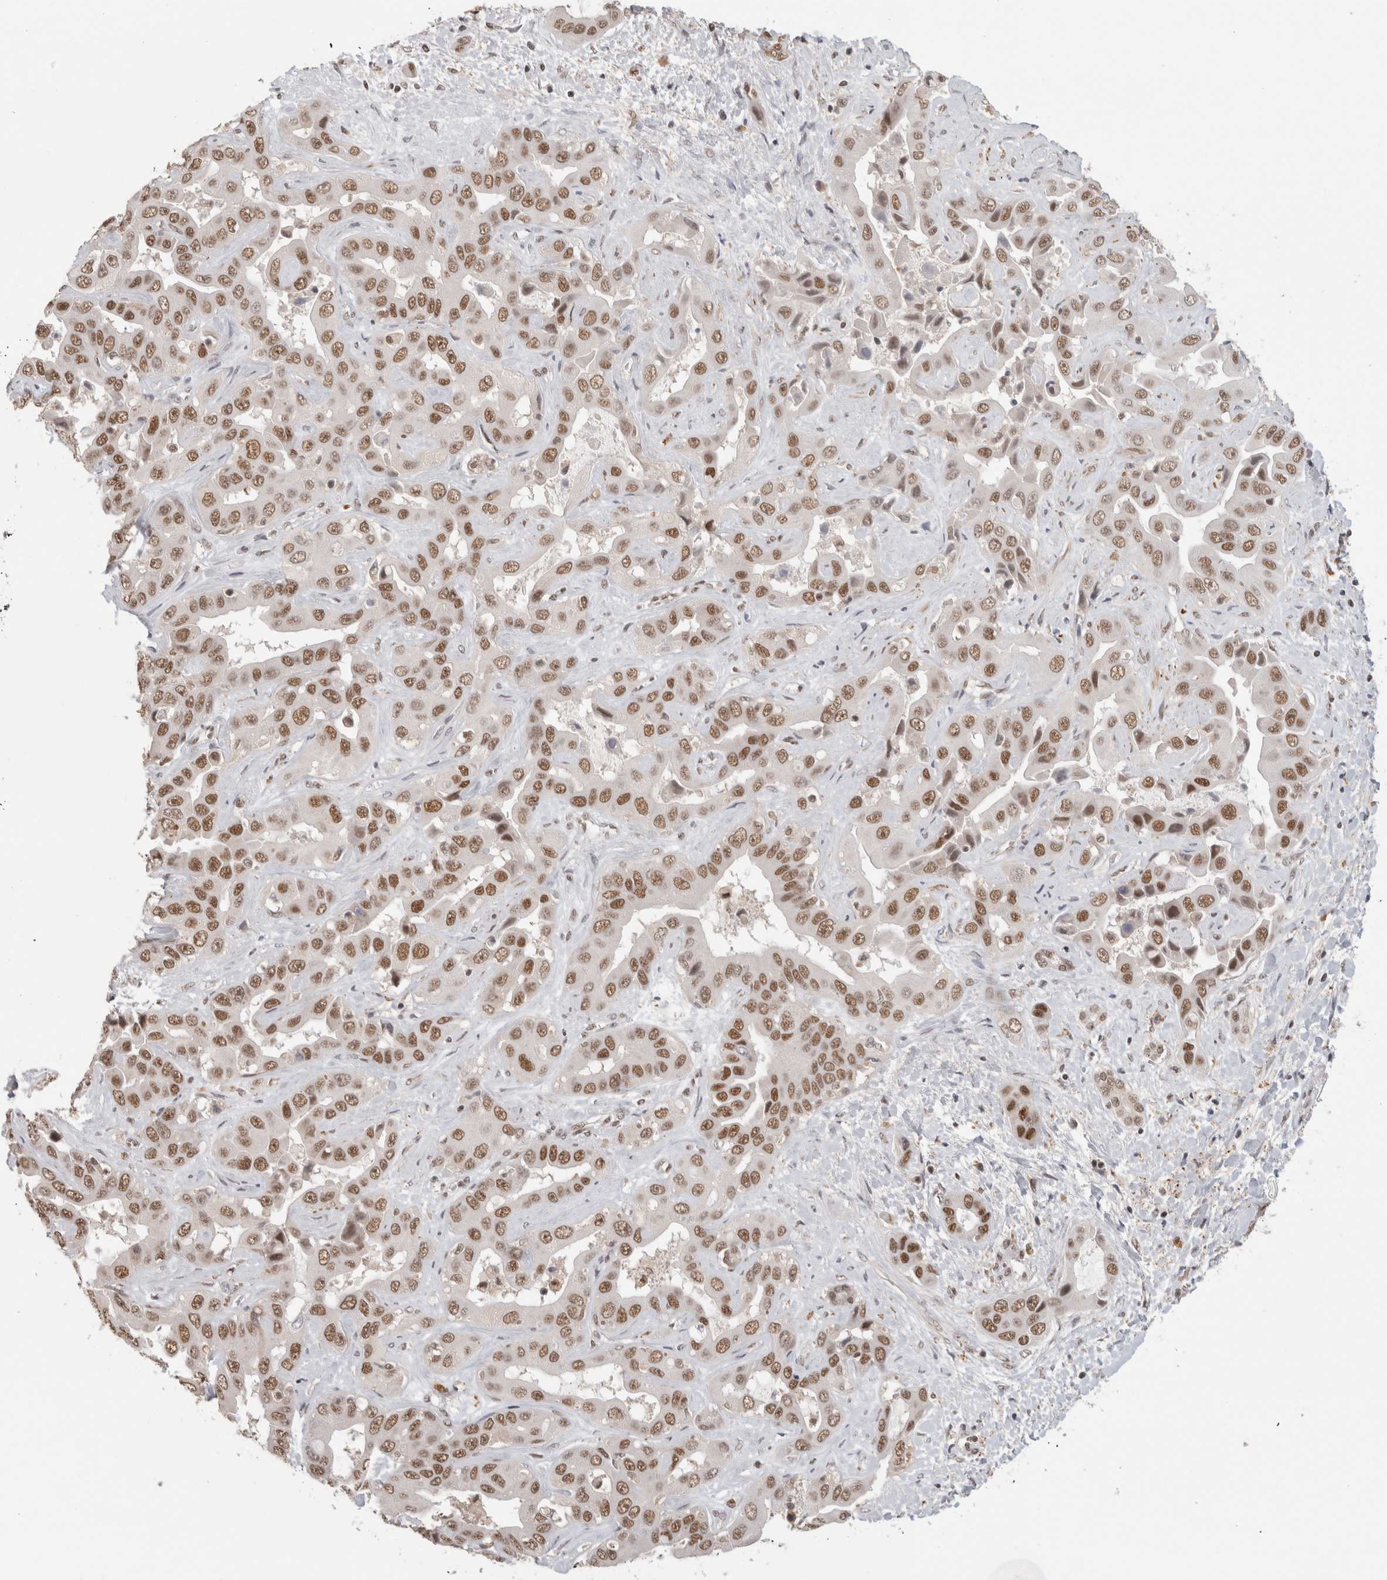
{"staining": {"intensity": "moderate", "quantity": ">75%", "location": "cytoplasmic/membranous"}, "tissue": "liver cancer", "cell_type": "Tumor cells", "image_type": "cancer", "snomed": [{"axis": "morphology", "description": "Cholangiocarcinoma"}, {"axis": "topography", "description": "Liver"}], "caption": "This histopathology image demonstrates immunohistochemistry (IHC) staining of human liver cholangiocarcinoma, with medium moderate cytoplasmic/membranous positivity in approximately >75% of tumor cells.", "gene": "ZNF830", "patient": {"sex": "female", "age": 52}}